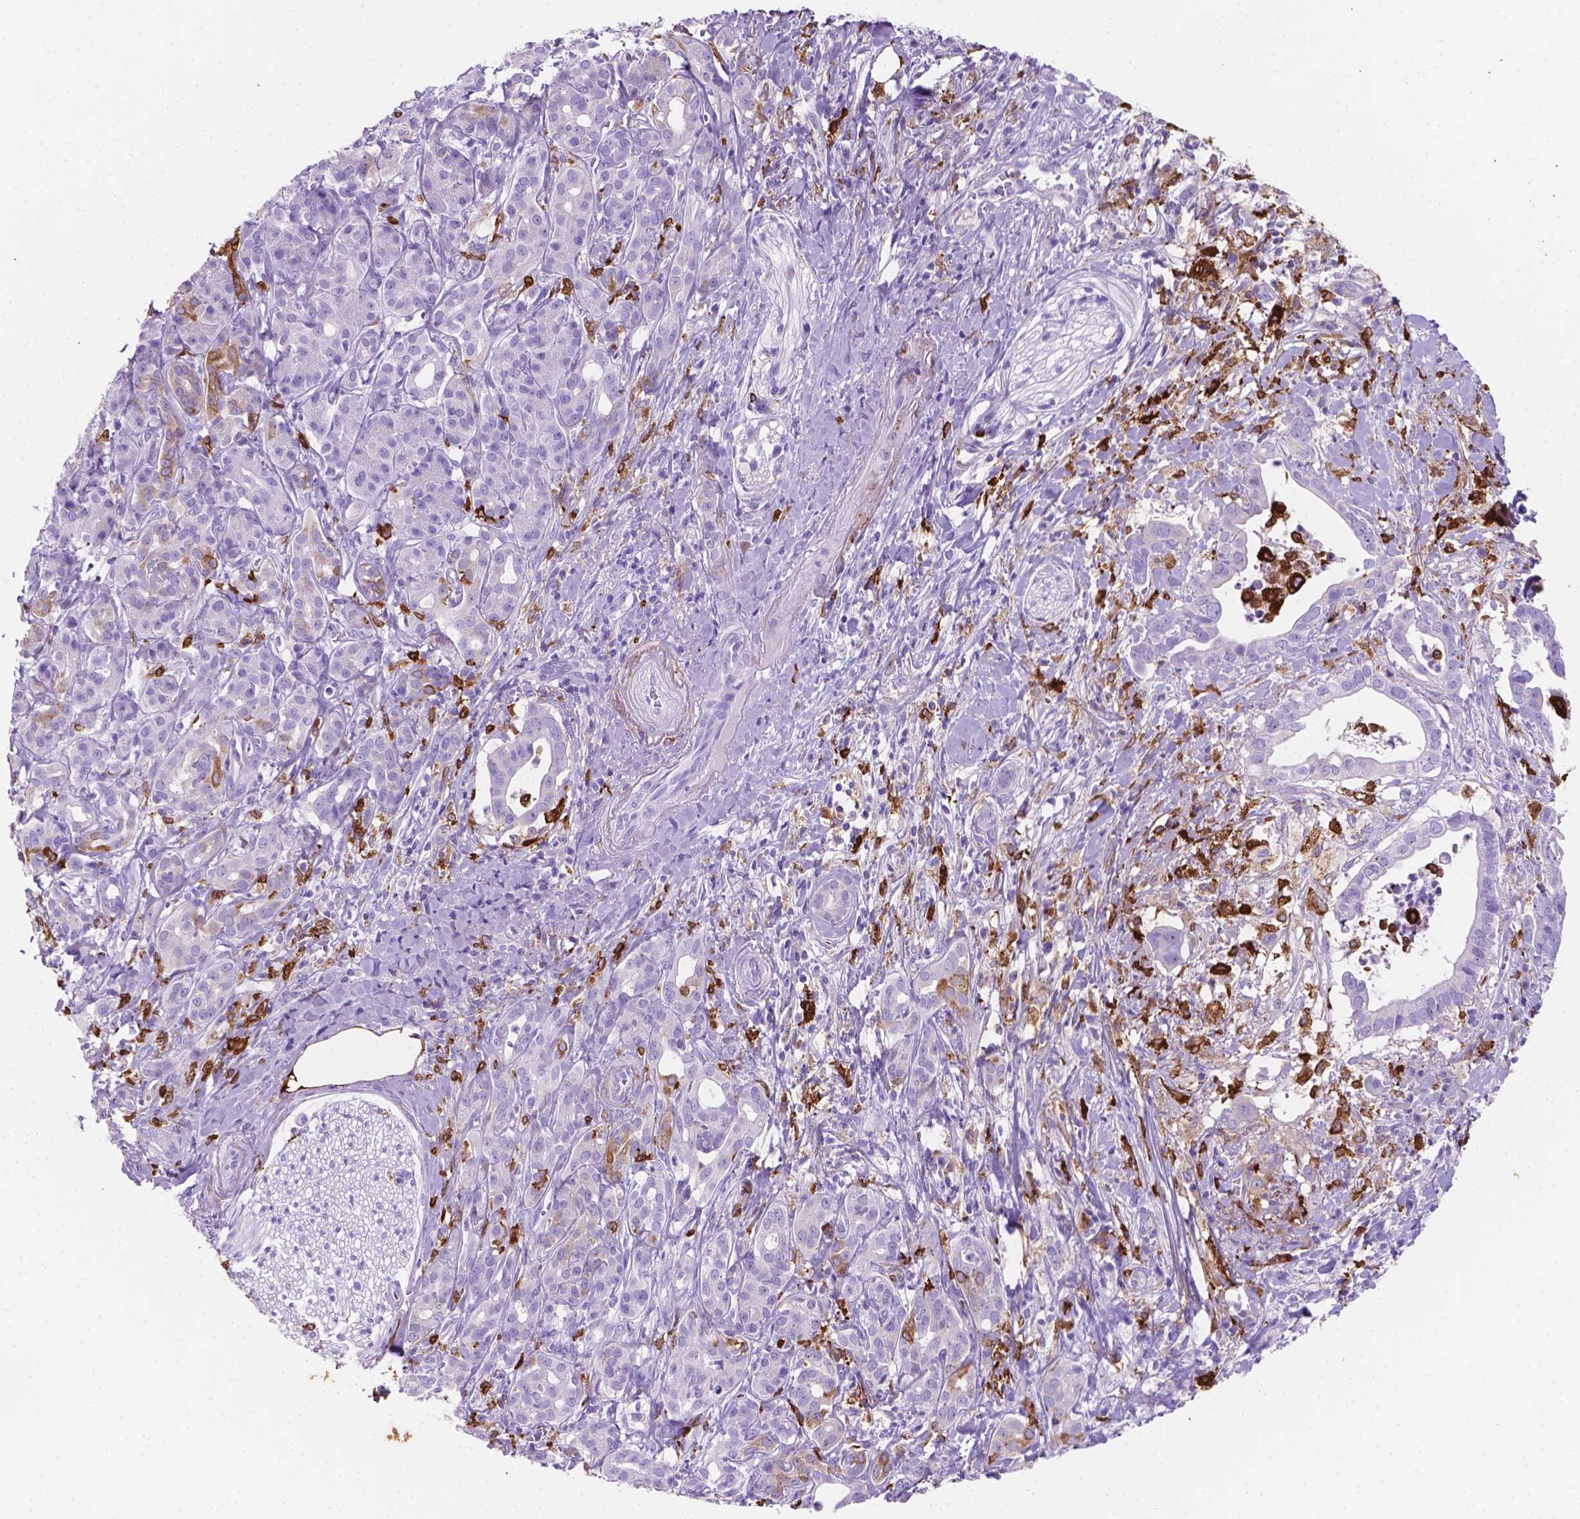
{"staining": {"intensity": "negative", "quantity": "none", "location": "none"}, "tissue": "pancreatic cancer", "cell_type": "Tumor cells", "image_type": "cancer", "snomed": [{"axis": "morphology", "description": "Adenocarcinoma, NOS"}, {"axis": "topography", "description": "Pancreas"}], "caption": "Immunohistochemistry of pancreatic cancer (adenocarcinoma) shows no positivity in tumor cells. (DAB IHC visualized using brightfield microscopy, high magnification).", "gene": "MACF1", "patient": {"sex": "male", "age": 61}}